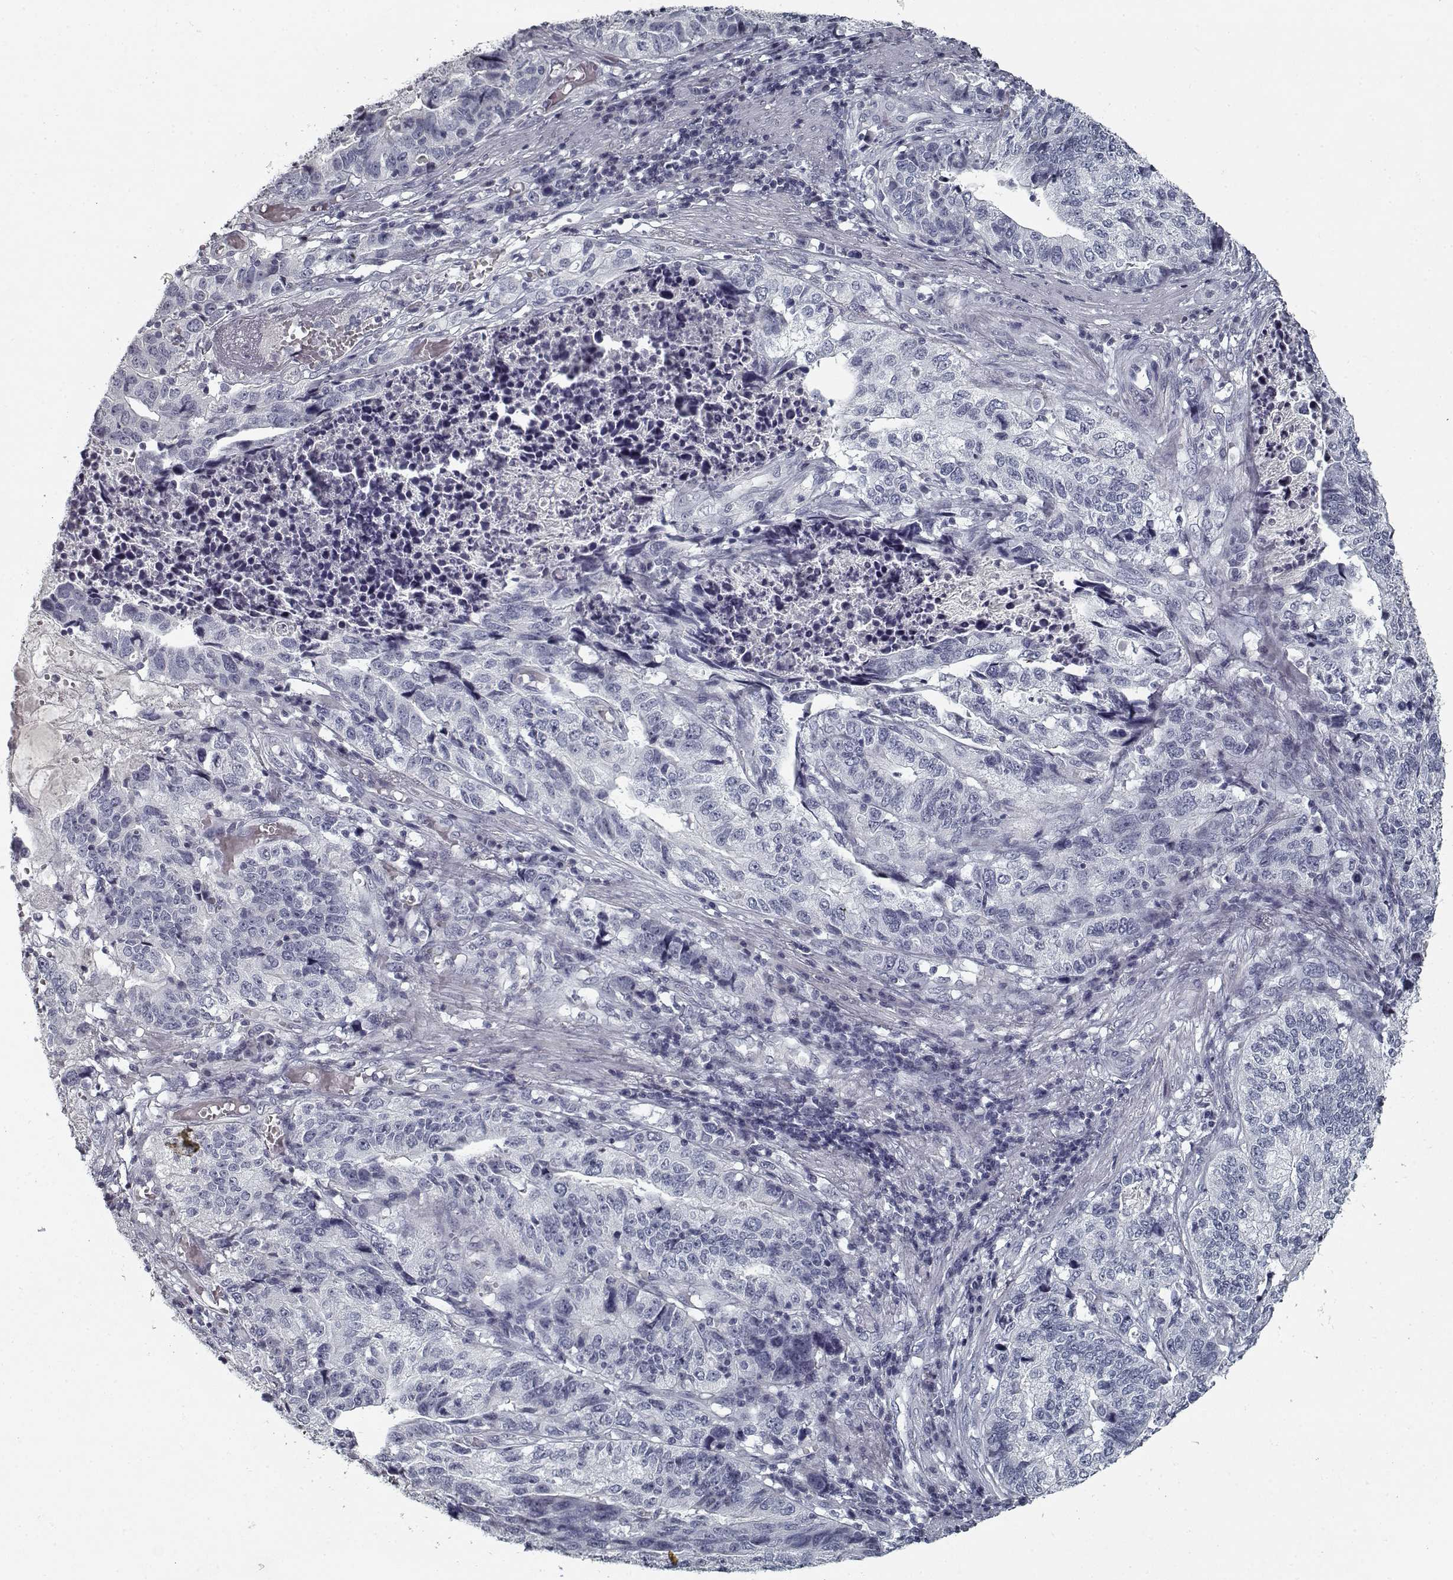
{"staining": {"intensity": "negative", "quantity": "none", "location": "none"}, "tissue": "stomach cancer", "cell_type": "Tumor cells", "image_type": "cancer", "snomed": [{"axis": "morphology", "description": "Adenocarcinoma, NOS"}, {"axis": "topography", "description": "Stomach, upper"}], "caption": "This is an immunohistochemistry (IHC) image of stomach adenocarcinoma. There is no staining in tumor cells.", "gene": "GAD2", "patient": {"sex": "female", "age": 67}}